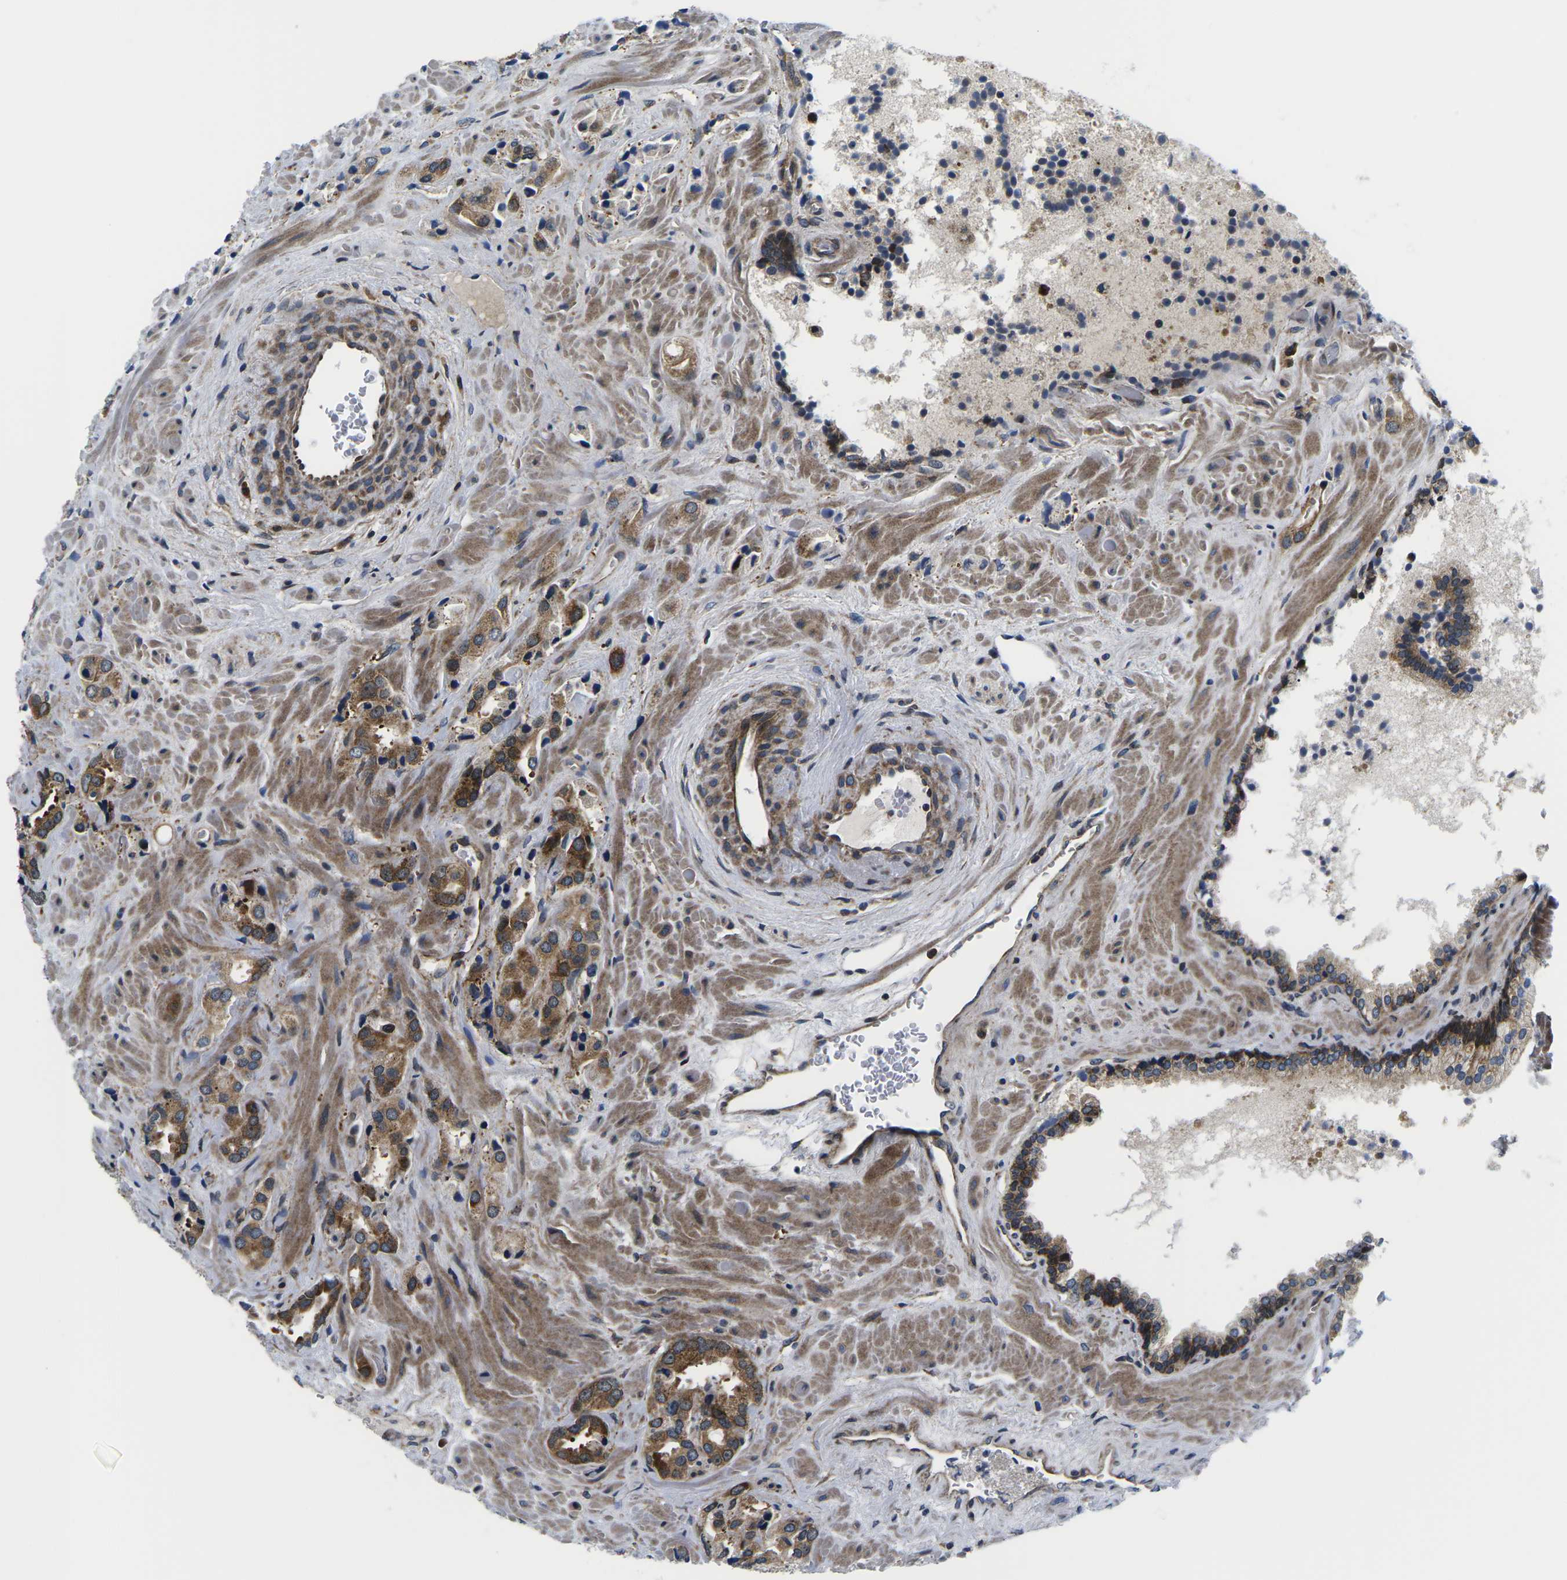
{"staining": {"intensity": "moderate", "quantity": ">75%", "location": "cytoplasmic/membranous"}, "tissue": "prostate cancer", "cell_type": "Tumor cells", "image_type": "cancer", "snomed": [{"axis": "morphology", "description": "Adenocarcinoma, High grade"}, {"axis": "topography", "description": "Prostate"}], "caption": "Immunohistochemical staining of human prostate cancer (high-grade adenocarcinoma) displays moderate cytoplasmic/membranous protein positivity in about >75% of tumor cells.", "gene": "EIF4E", "patient": {"sex": "male", "age": 64}}